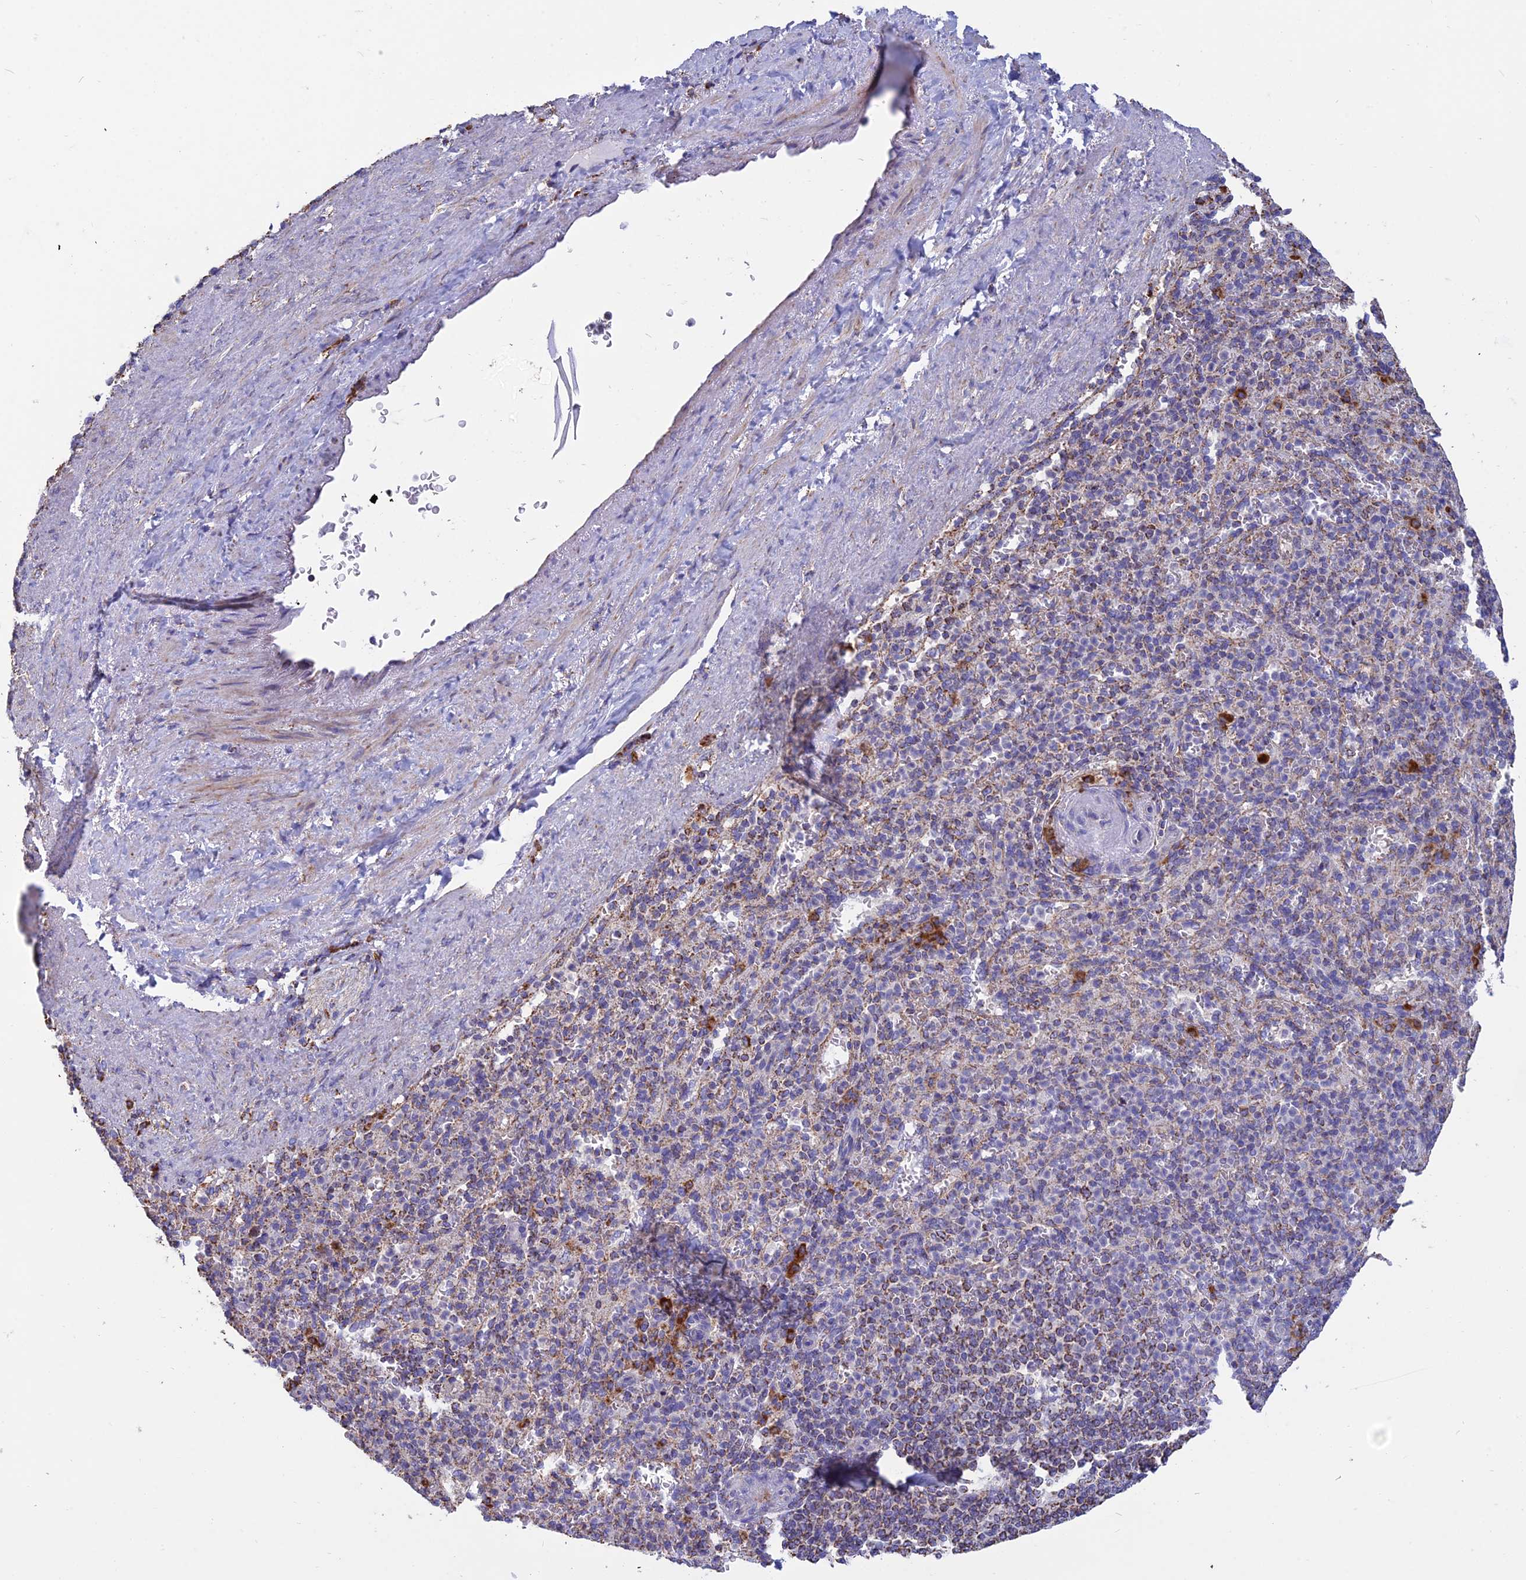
{"staining": {"intensity": "strong", "quantity": "<25%", "location": "cytoplasmic/membranous"}, "tissue": "spleen", "cell_type": "Cells in red pulp", "image_type": "normal", "snomed": [{"axis": "morphology", "description": "Normal tissue, NOS"}, {"axis": "topography", "description": "Spleen"}], "caption": "Approximately <25% of cells in red pulp in normal spleen exhibit strong cytoplasmic/membranous protein expression as visualized by brown immunohistochemical staining.", "gene": "OR2W3", "patient": {"sex": "female", "age": 74}}